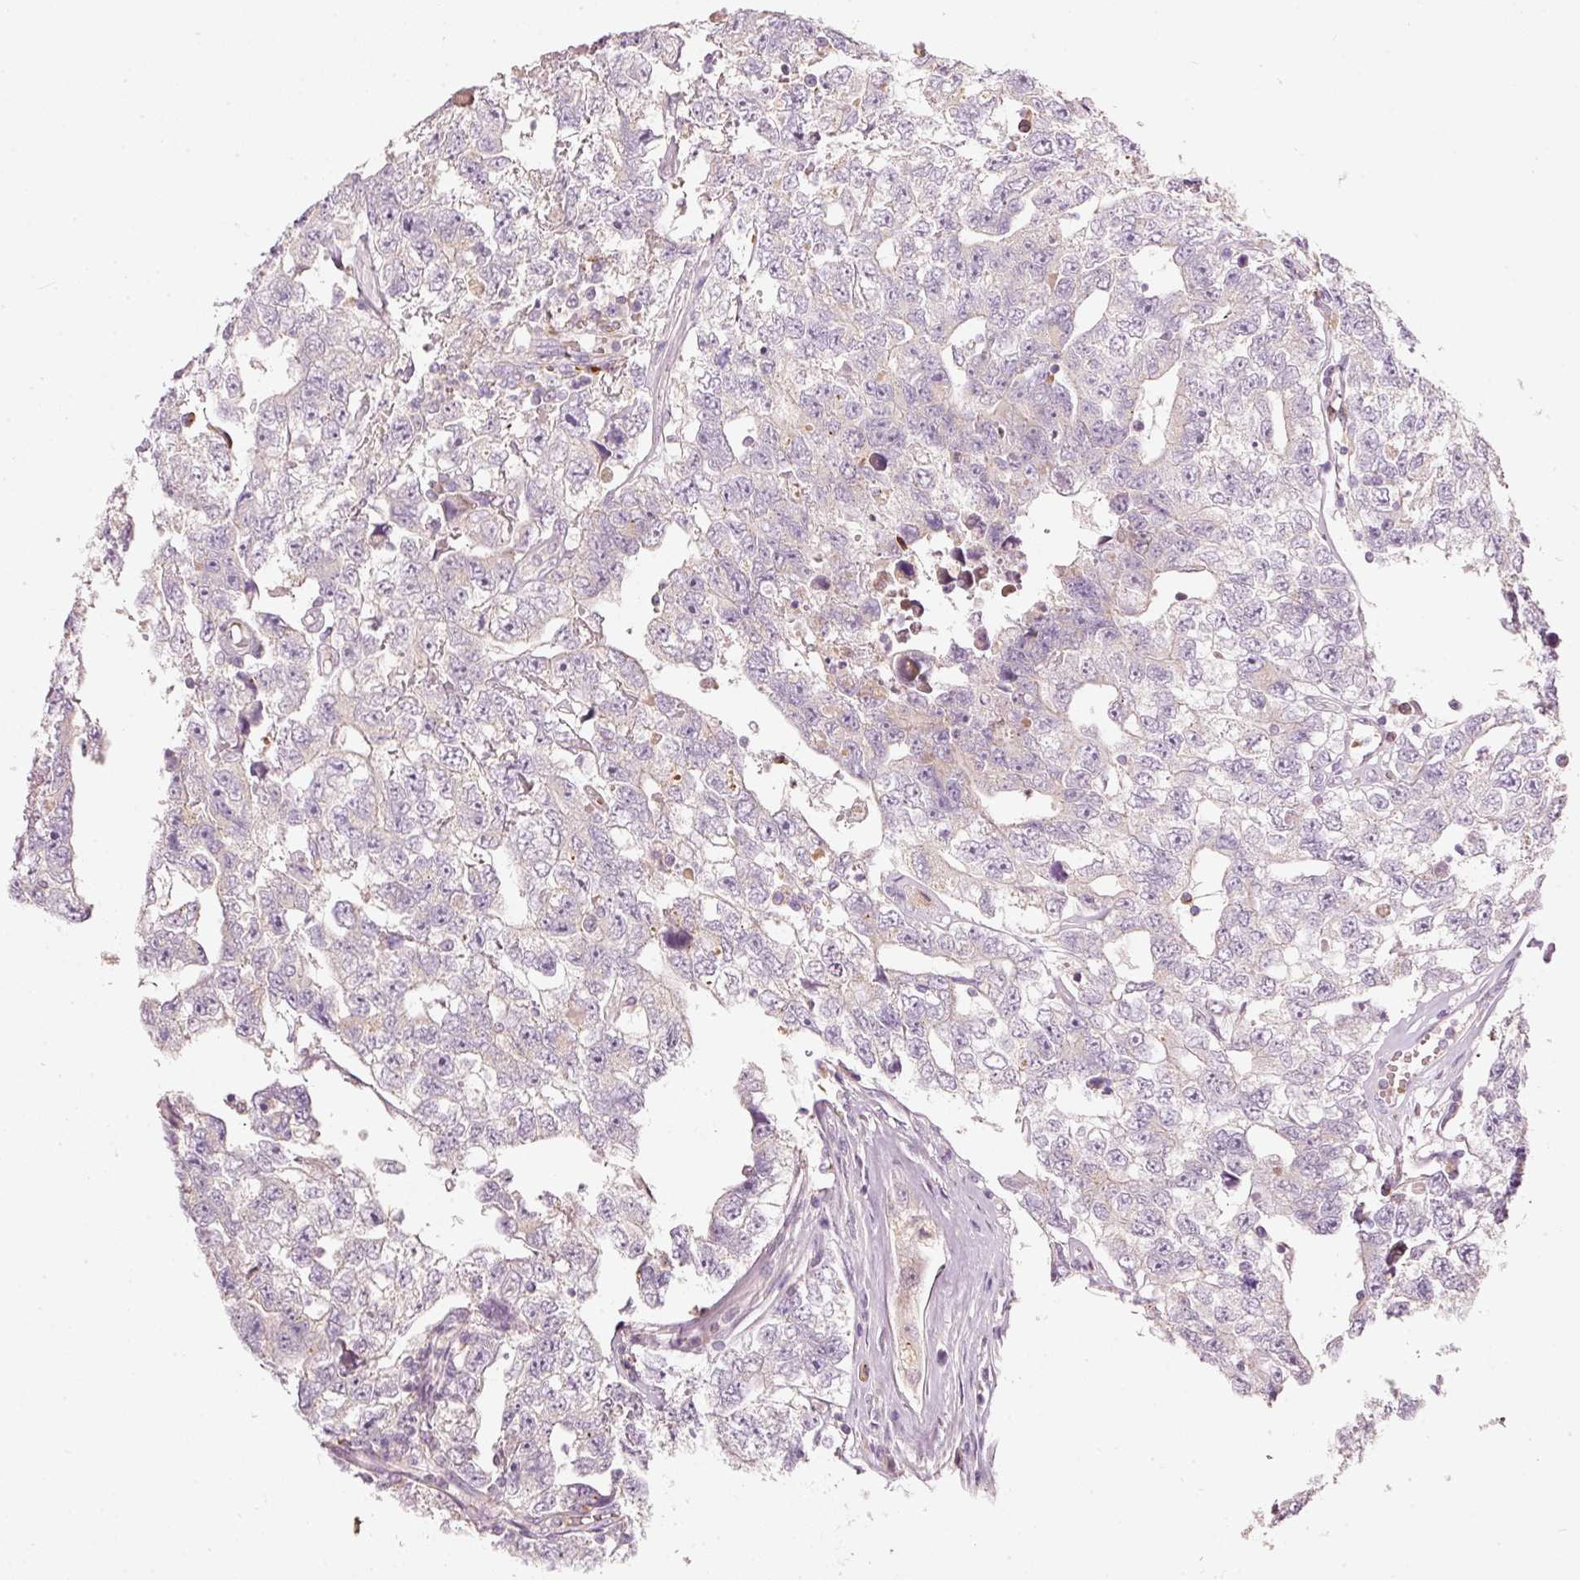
{"staining": {"intensity": "negative", "quantity": "none", "location": "none"}, "tissue": "testis cancer", "cell_type": "Tumor cells", "image_type": "cancer", "snomed": [{"axis": "morphology", "description": "Carcinoma, Embryonal, NOS"}, {"axis": "topography", "description": "Testis"}], "caption": "Immunohistochemical staining of testis embryonal carcinoma reveals no significant staining in tumor cells.", "gene": "KLHL21", "patient": {"sex": "male", "age": 22}}